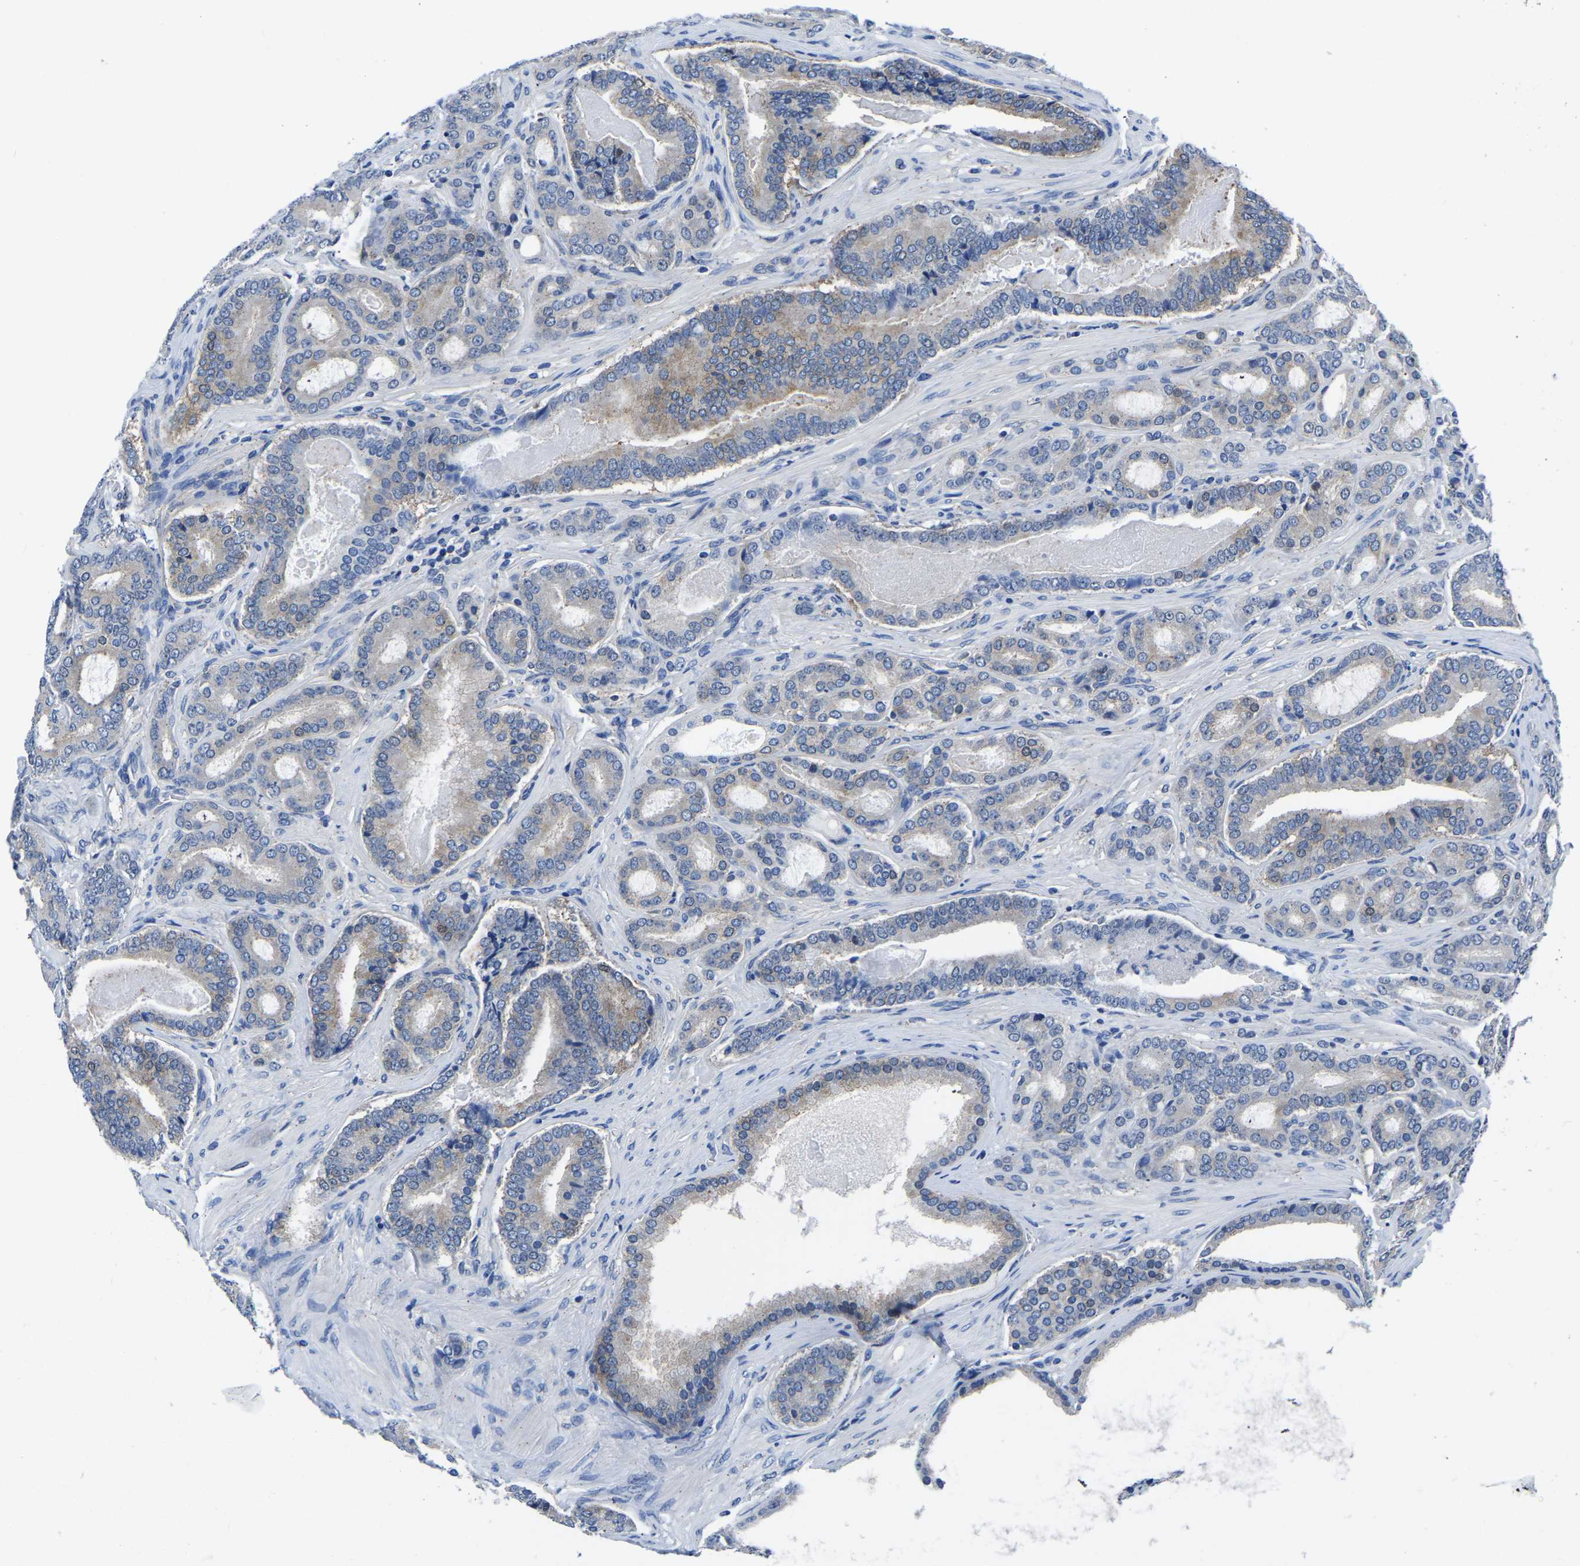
{"staining": {"intensity": "weak", "quantity": "<25%", "location": "cytoplasmic/membranous"}, "tissue": "prostate cancer", "cell_type": "Tumor cells", "image_type": "cancer", "snomed": [{"axis": "morphology", "description": "Adenocarcinoma, High grade"}, {"axis": "topography", "description": "Prostate"}], "caption": "This photomicrograph is of prostate cancer stained with IHC to label a protein in brown with the nuclei are counter-stained blue. There is no positivity in tumor cells.", "gene": "TFG", "patient": {"sex": "male", "age": 60}}